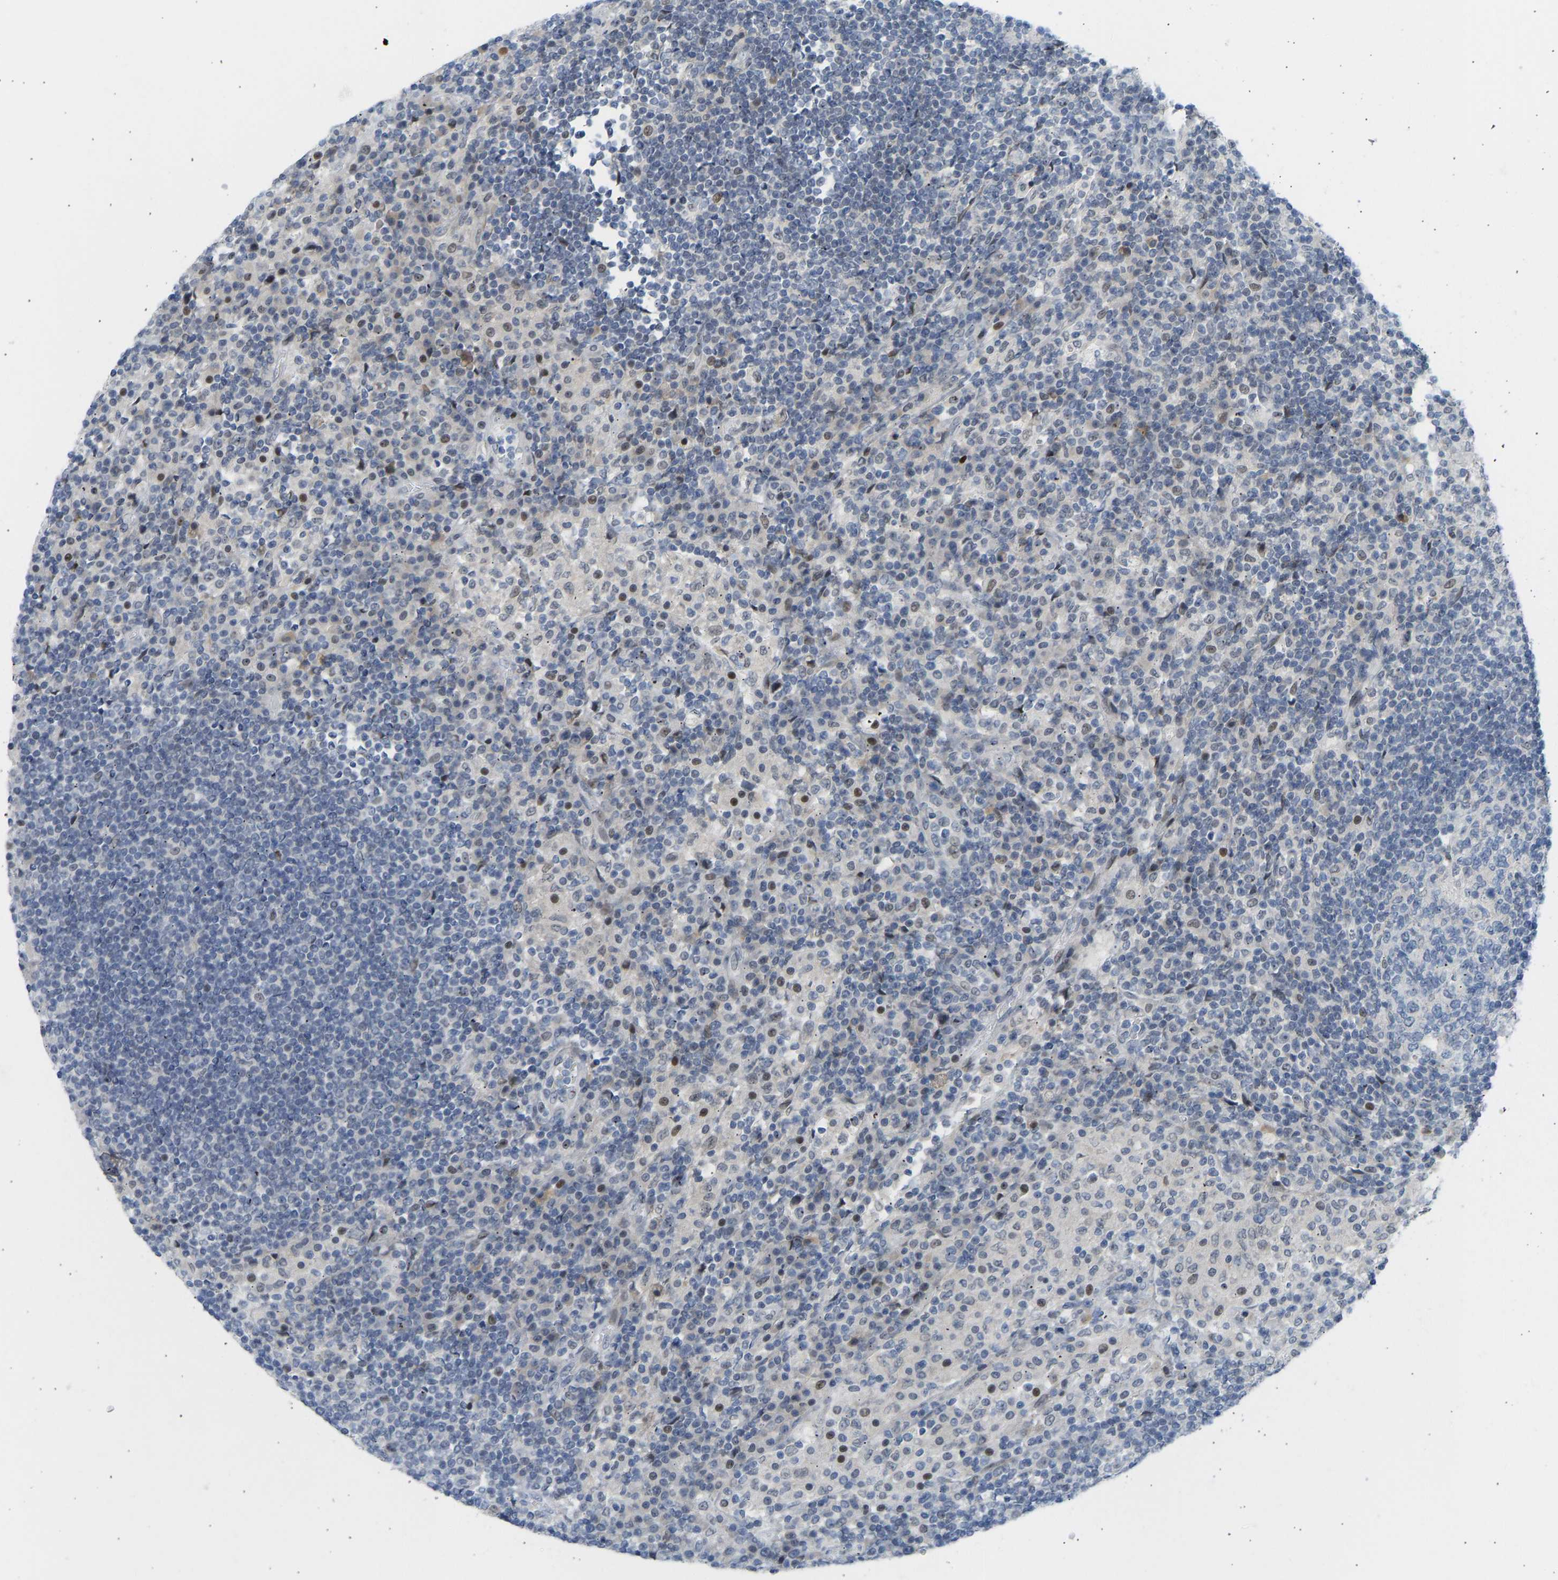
{"staining": {"intensity": "negative", "quantity": "none", "location": "none"}, "tissue": "lymph node", "cell_type": "Germinal center cells", "image_type": "normal", "snomed": [{"axis": "morphology", "description": "Normal tissue, NOS"}, {"axis": "topography", "description": "Lymph node"}], "caption": "A high-resolution histopathology image shows immunohistochemistry staining of unremarkable lymph node, which exhibits no significant positivity in germinal center cells. (DAB IHC visualized using brightfield microscopy, high magnification).", "gene": "BAG1", "patient": {"sex": "female", "age": 53}}